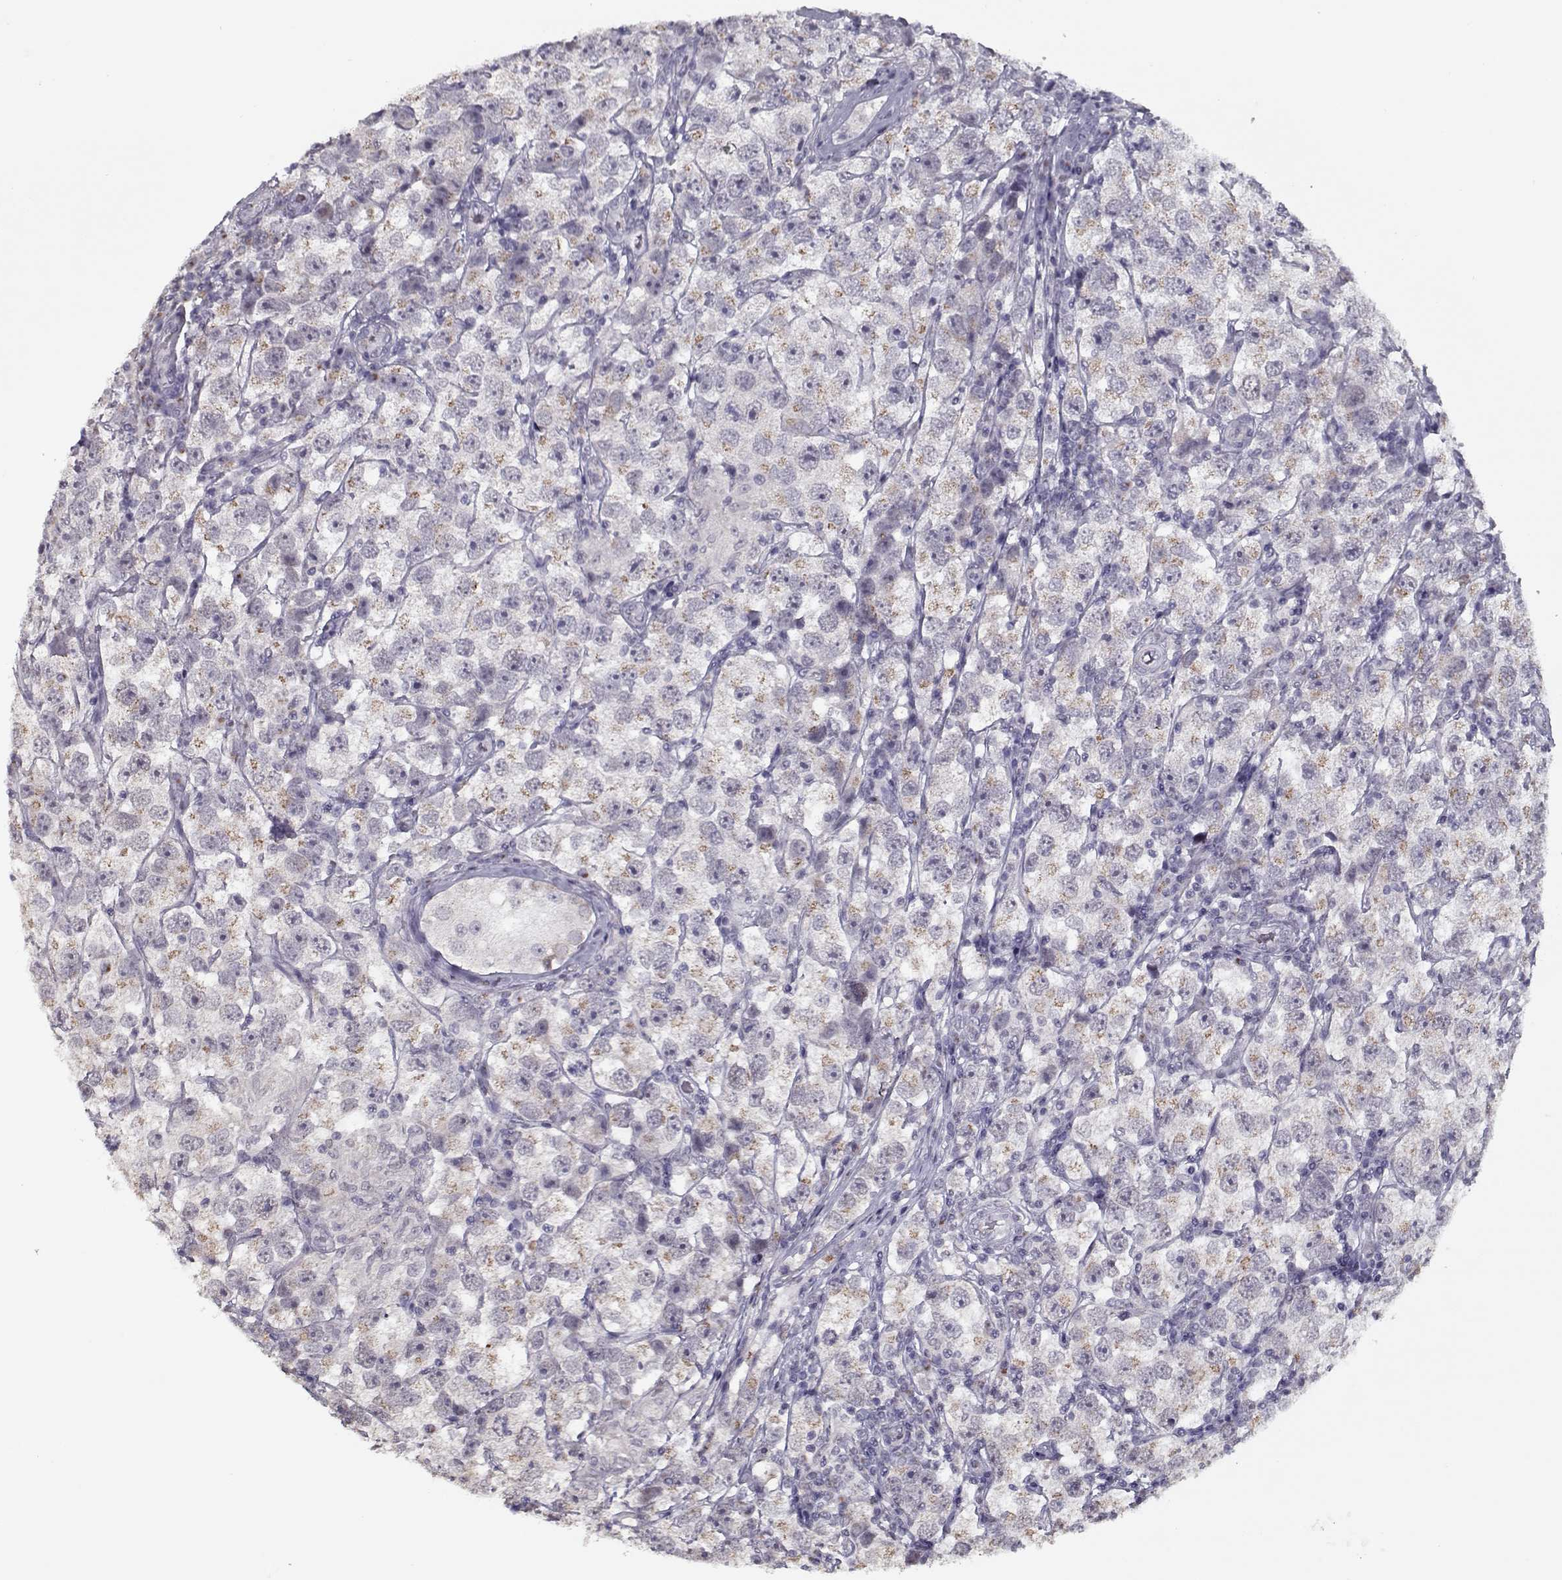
{"staining": {"intensity": "weak", "quantity": "<25%", "location": "cytoplasmic/membranous"}, "tissue": "testis cancer", "cell_type": "Tumor cells", "image_type": "cancer", "snomed": [{"axis": "morphology", "description": "Seminoma, NOS"}, {"axis": "topography", "description": "Testis"}], "caption": "Immunohistochemistry (IHC) of seminoma (testis) shows no staining in tumor cells.", "gene": "SEC16B", "patient": {"sex": "male", "age": 26}}